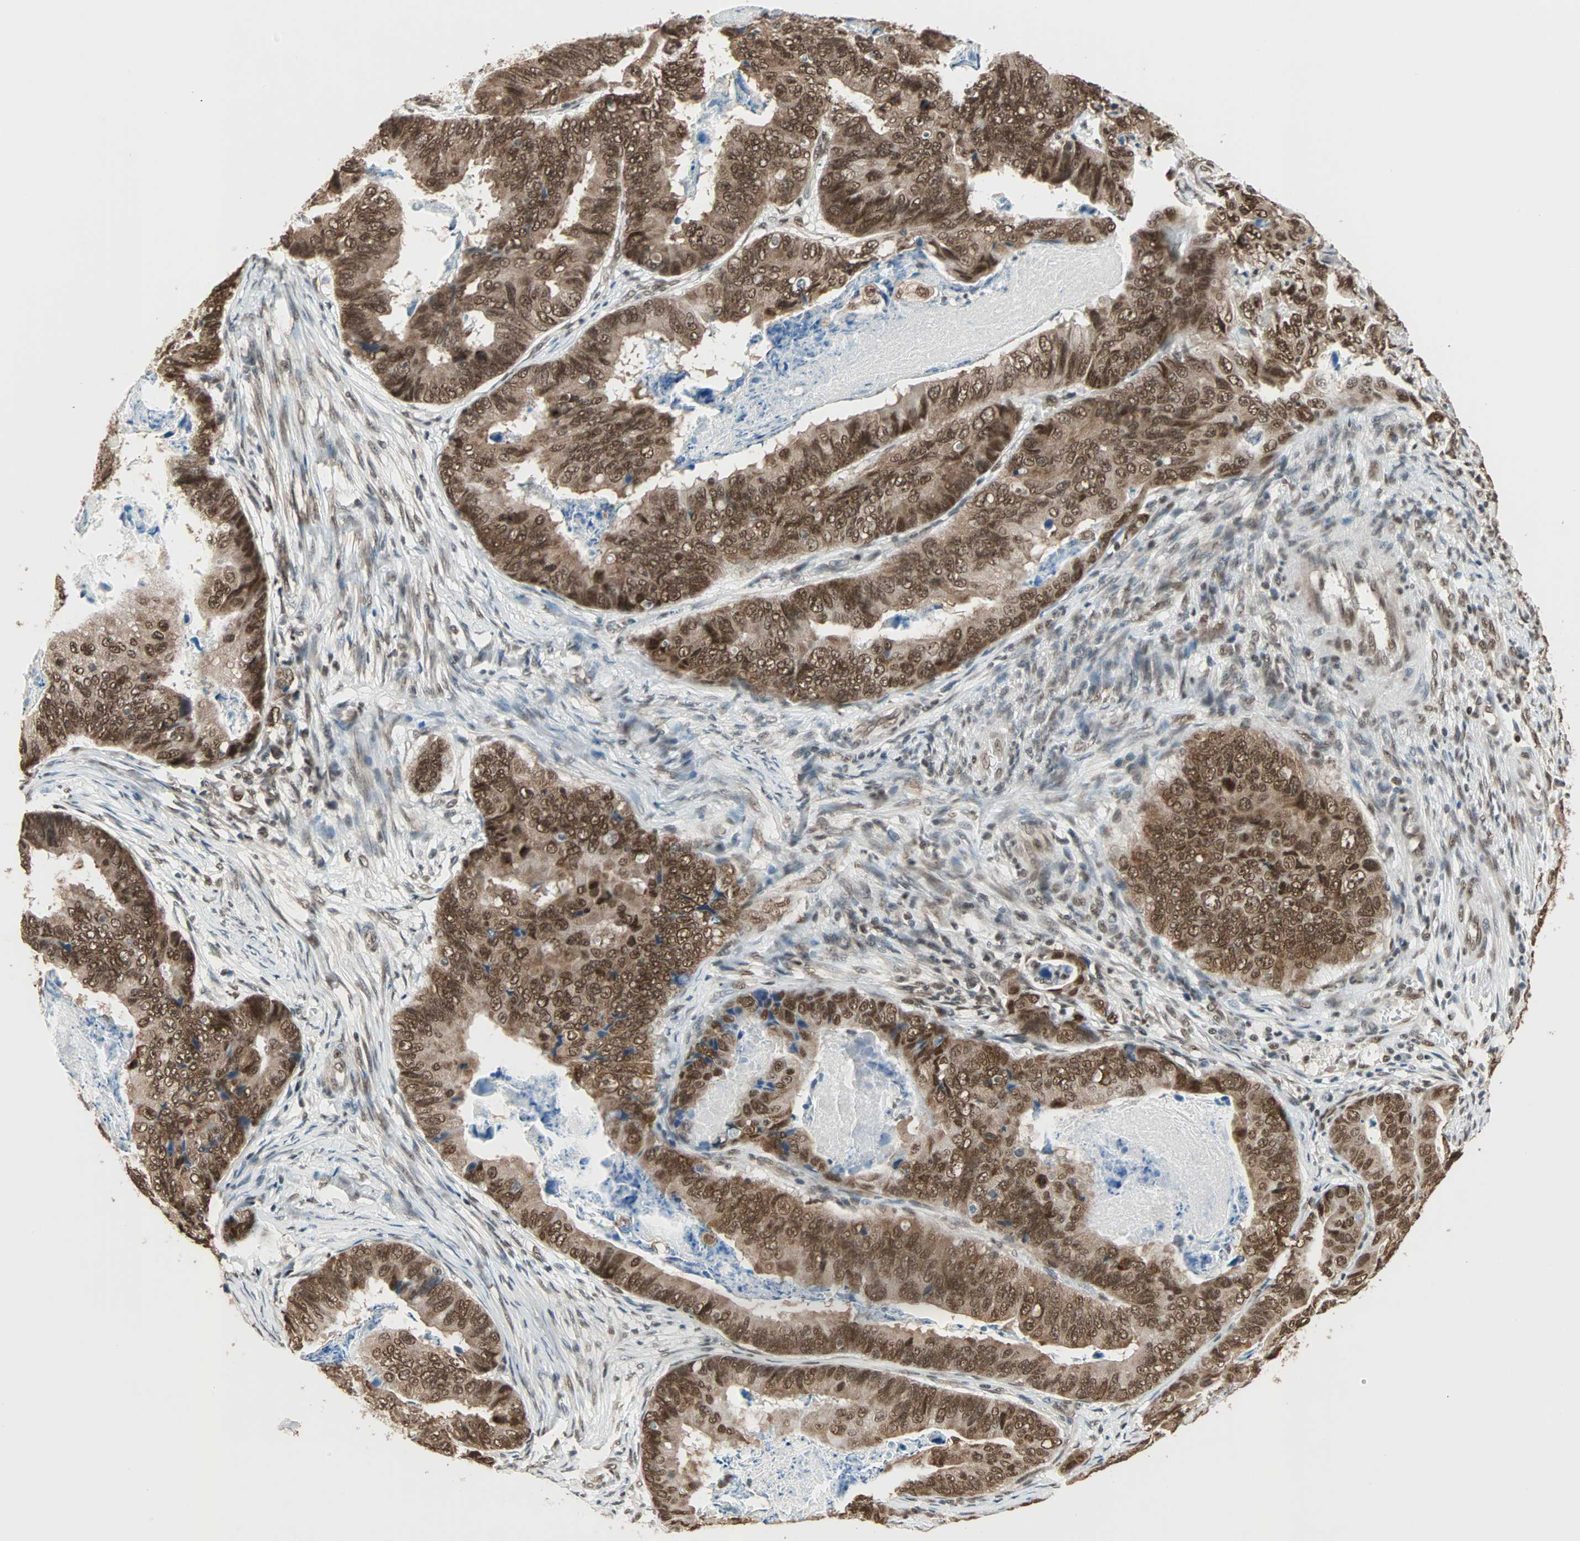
{"staining": {"intensity": "strong", "quantity": ">75%", "location": "nuclear"}, "tissue": "stomach cancer", "cell_type": "Tumor cells", "image_type": "cancer", "snomed": [{"axis": "morphology", "description": "Adenocarcinoma, NOS"}, {"axis": "topography", "description": "Stomach, lower"}], "caption": "An IHC histopathology image of tumor tissue is shown. Protein staining in brown shows strong nuclear positivity in adenocarcinoma (stomach) within tumor cells.", "gene": "DAZAP1", "patient": {"sex": "male", "age": 77}}